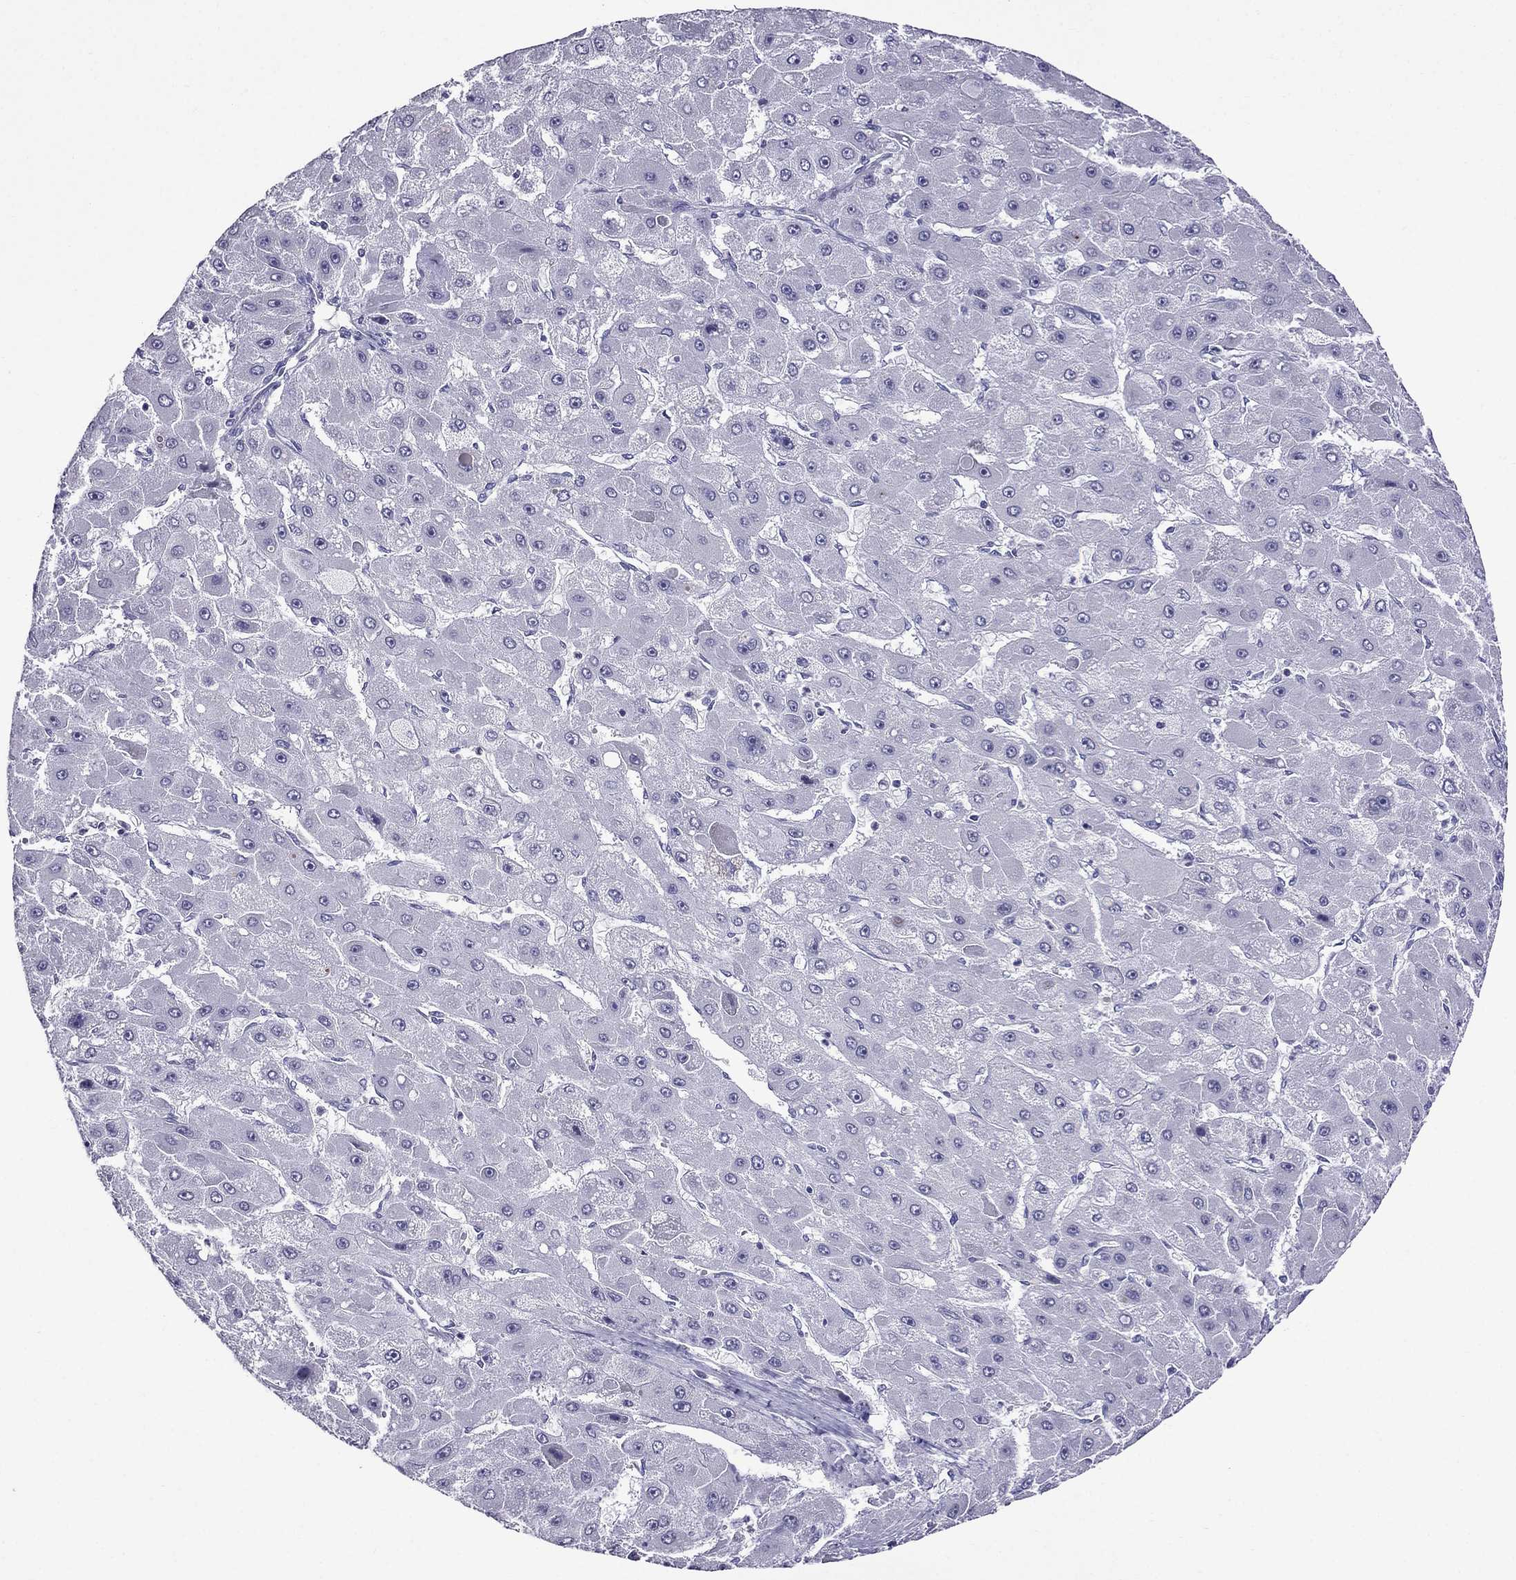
{"staining": {"intensity": "negative", "quantity": "none", "location": "none"}, "tissue": "liver cancer", "cell_type": "Tumor cells", "image_type": "cancer", "snomed": [{"axis": "morphology", "description": "Carcinoma, Hepatocellular, NOS"}, {"axis": "topography", "description": "Liver"}], "caption": "Human liver cancer stained for a protein using immunohistochemistry (IHC) reveals no positivity in tumor cells.", "gene": "OXCT2", "patient": {"sex": "female", "age": 25}}